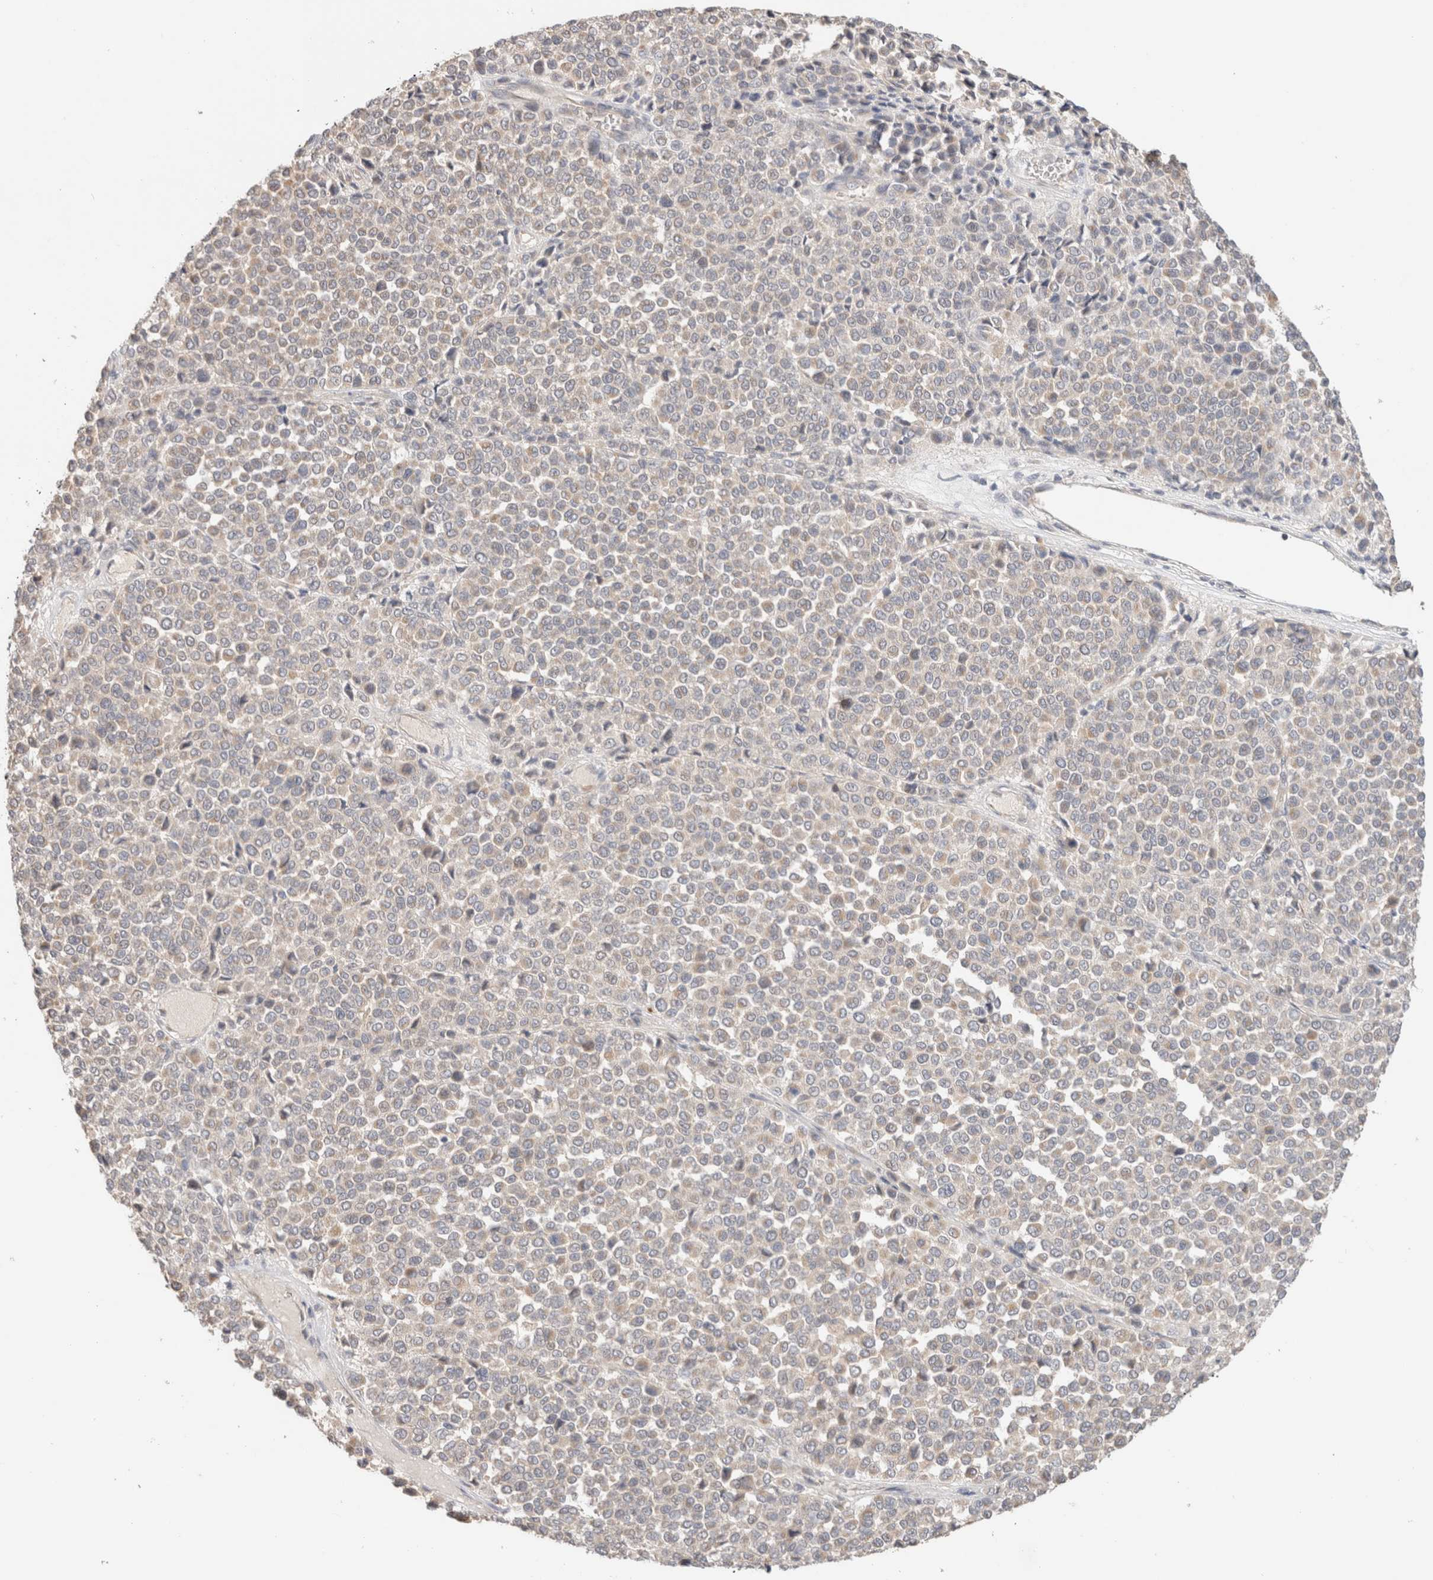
{"staining": {"intensity": "negative", "quantity": "none", "location": "none"}, "tissue": "melanoma", "cell_type": "Tumor cells", "image_type": "cancer", "snomed": [{"axis": "morphology", "description": "Malignant melanoma, Metastatic site"}, {"axis": "topography", "description": "Pancreas"}], "caption": "High magnification brightfield microscopy of melanoma stained with DAB (3,3'-diaminobenzidine) (brown) and counterstained with hematoxylin (blue): tumor cells show no significant staining.", "gene": "CA13", "patient": {"sex": "female", "age": 30}}